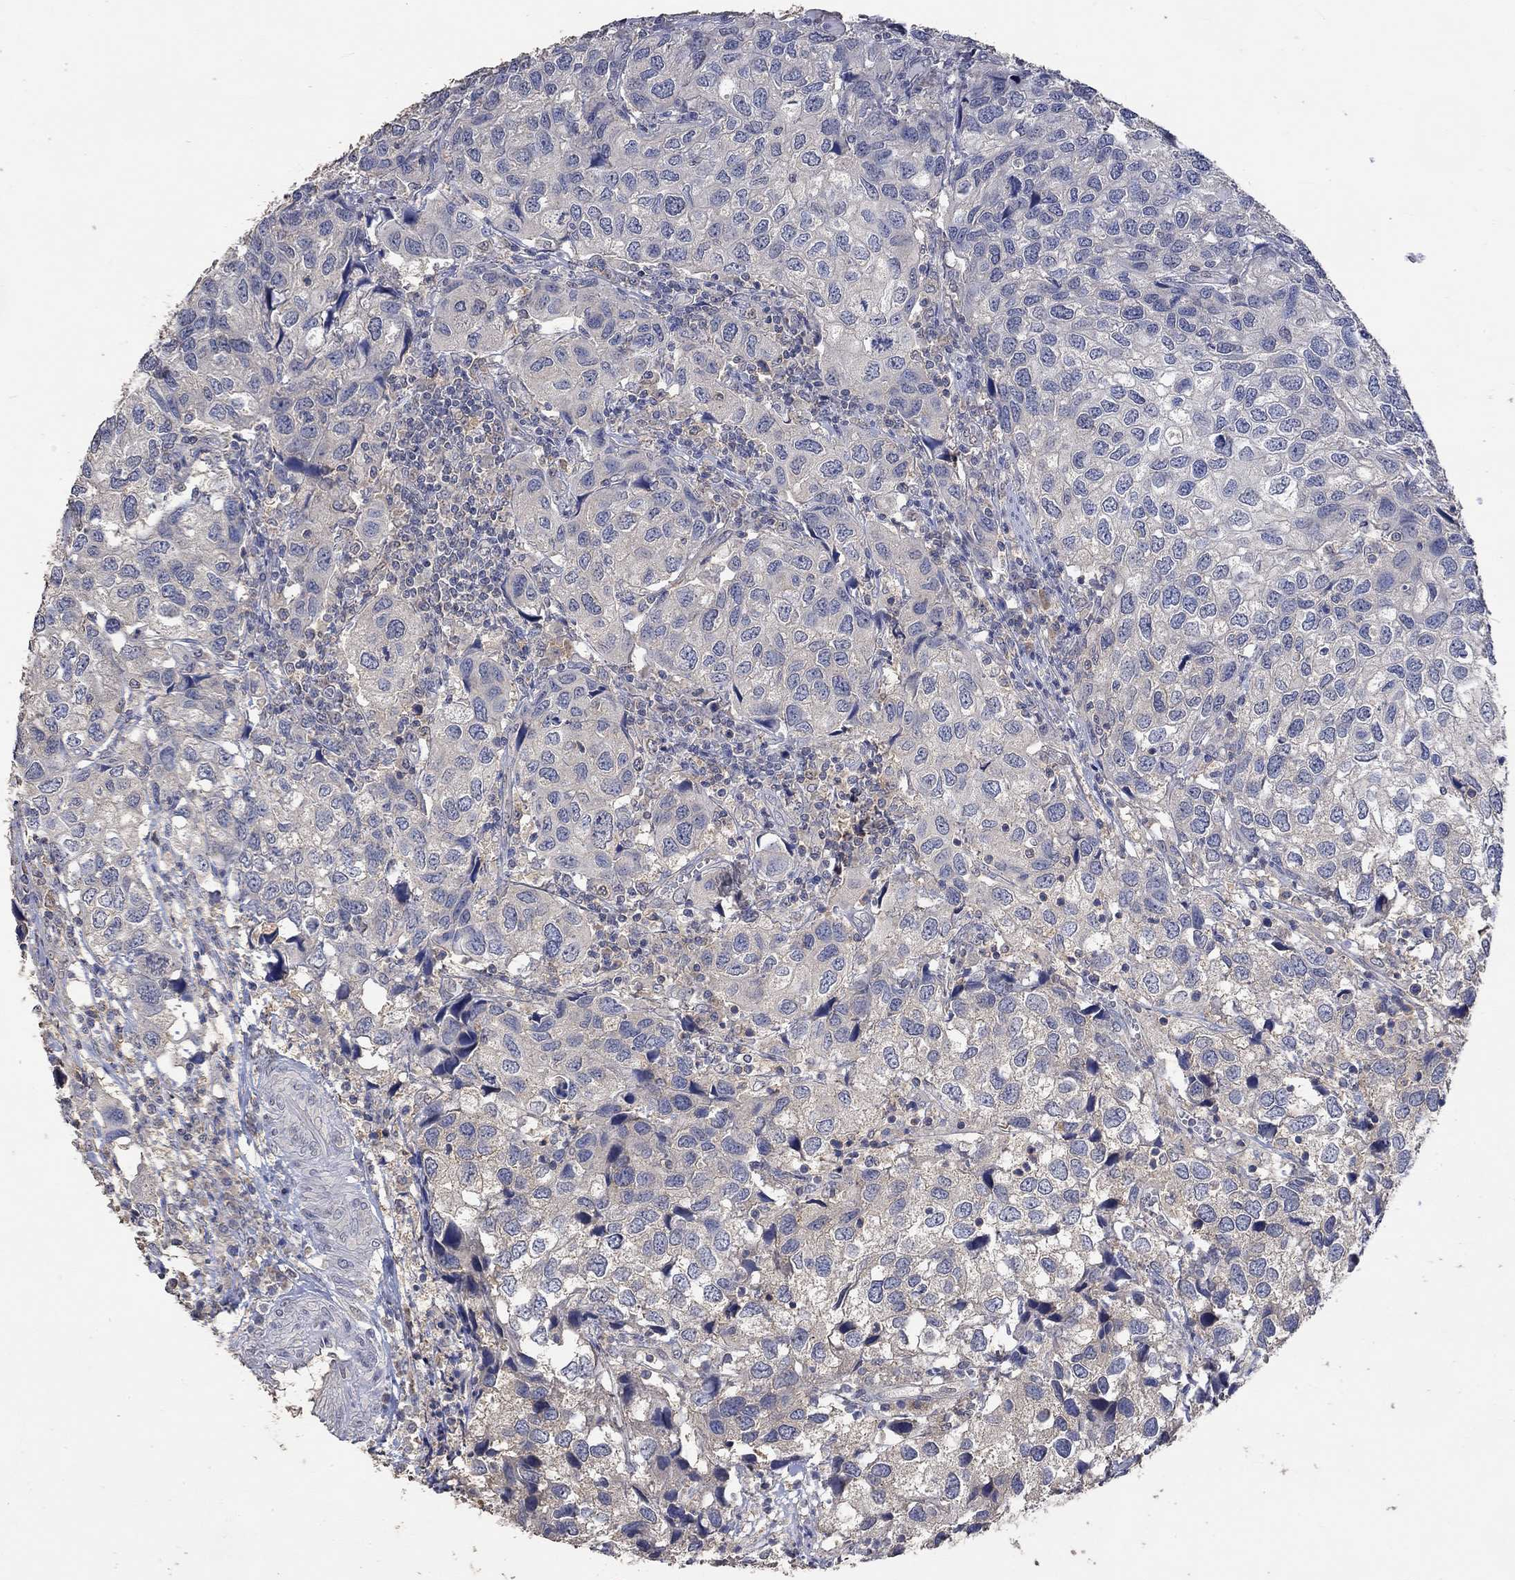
{"staining": {"intensity": "weak", "quantity": "<25%", "location": "cytoplasmic/membranous"}, "tissue": "urothelial cancer", "cell_type": "Tumor cells", "image_type": "cancer", "snomed": [{"axis": "morphology", "description": "Urothelial carcinoma, High grade"}, {"axis": "topography", "description": "Urinary bladder"}], "caption": "An image of human high-grade urothelial carcinoma is negative for staining in tumor cells. (IHC, brightfield microscopy, high magnification).", "gene": "PTPN20", "patient": {"sex": "male", "age": 79}}